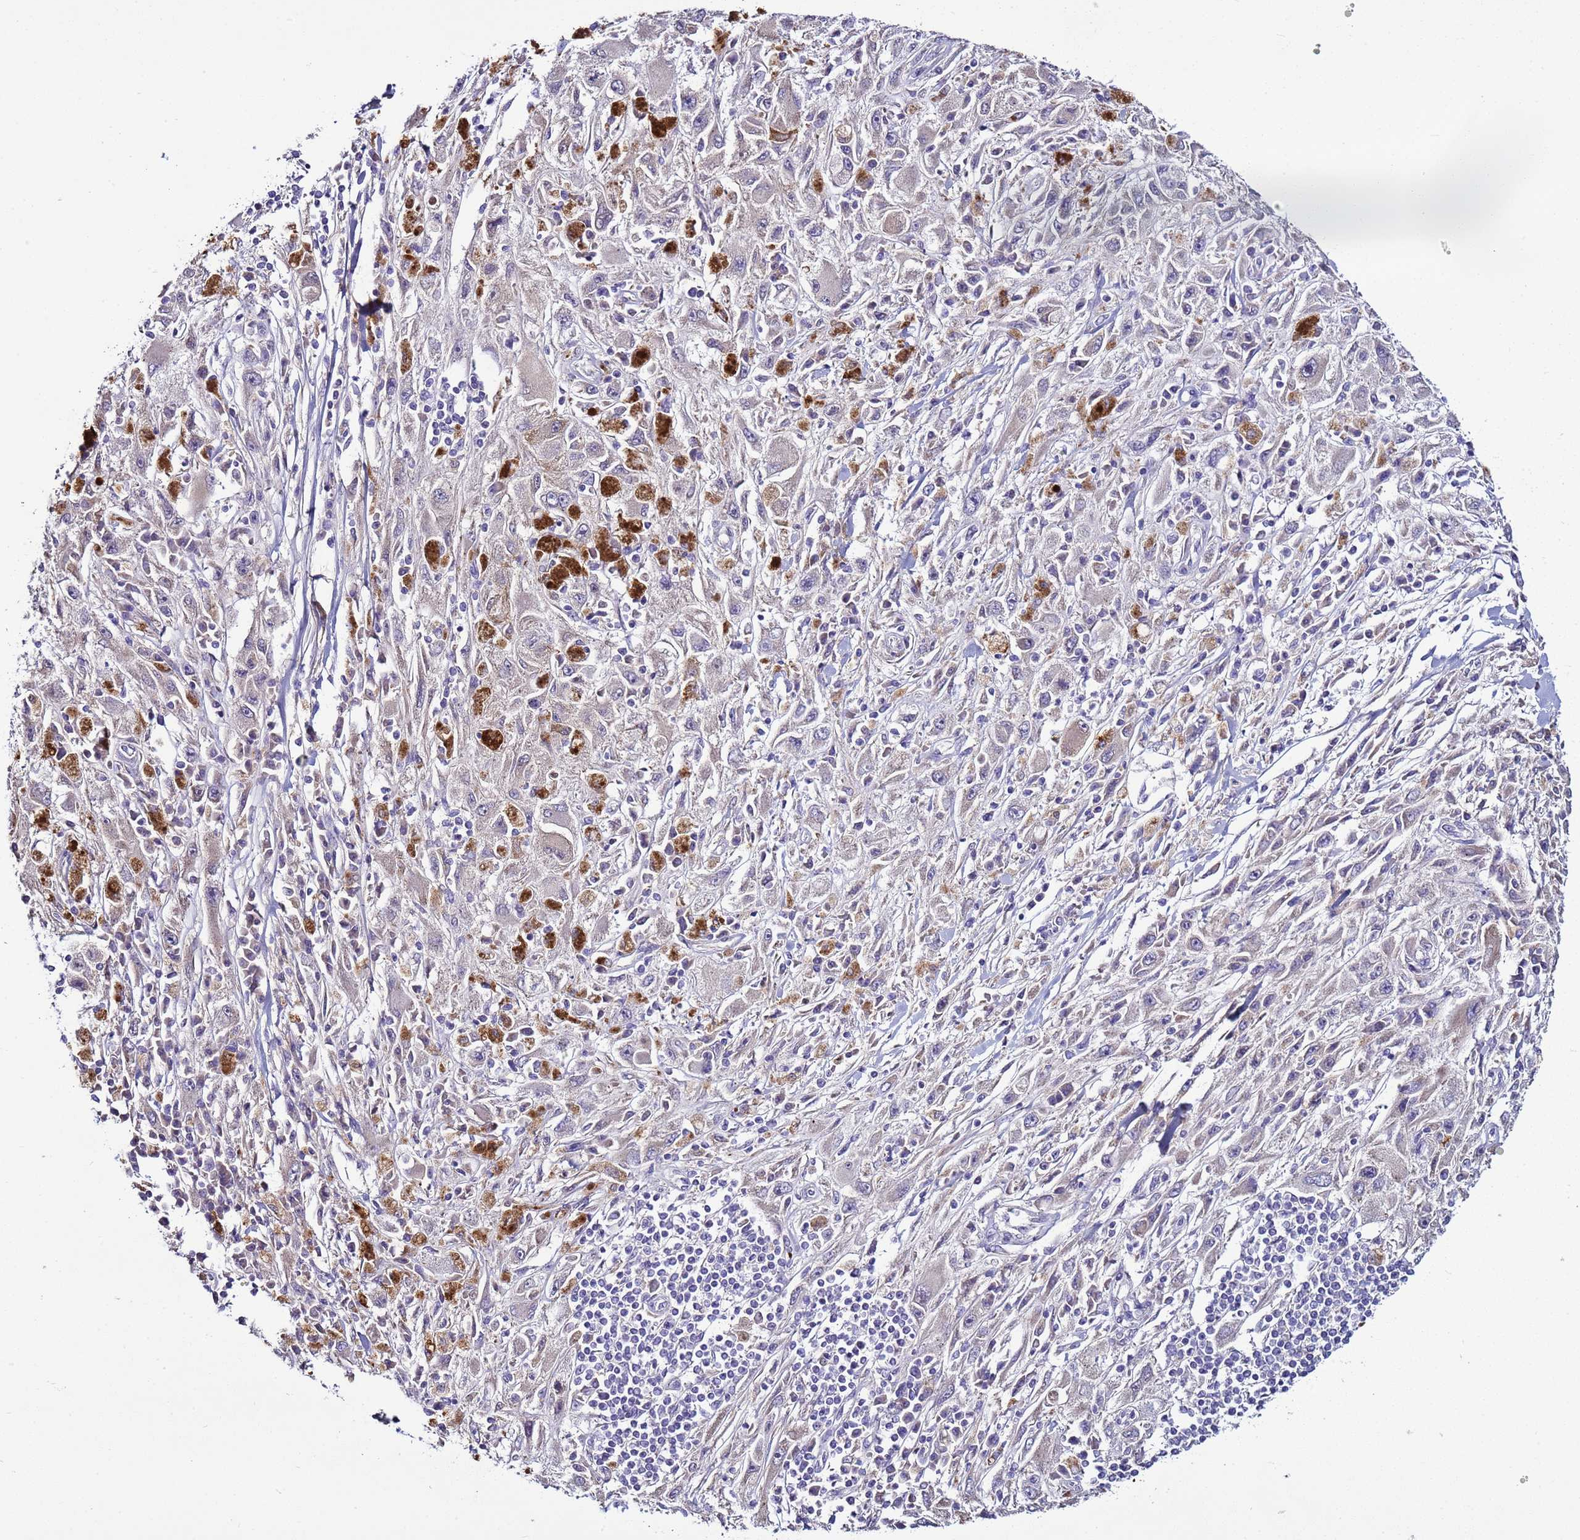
{"staining": {"intensity": "negative", "quantity": "none", "location": "none"}, "tissue": "melanoma", "cell_type": "Tumor cells", "image_type": "cancer", "snomed": [{"axis": "morphology", "description": "Malignant melanoma, Metastatic site"}, {"axis": "topography", "description": "Skin"}], "caption": "An immunohistochemistry (IHC) histopathology image of malignant melanoma (metastatic site) is shown. There is no staining in tumor cells of malignant melanoma (metastatic site).", "gene": "RABL2B", "patient": {"sex": "male", "age": 53}}